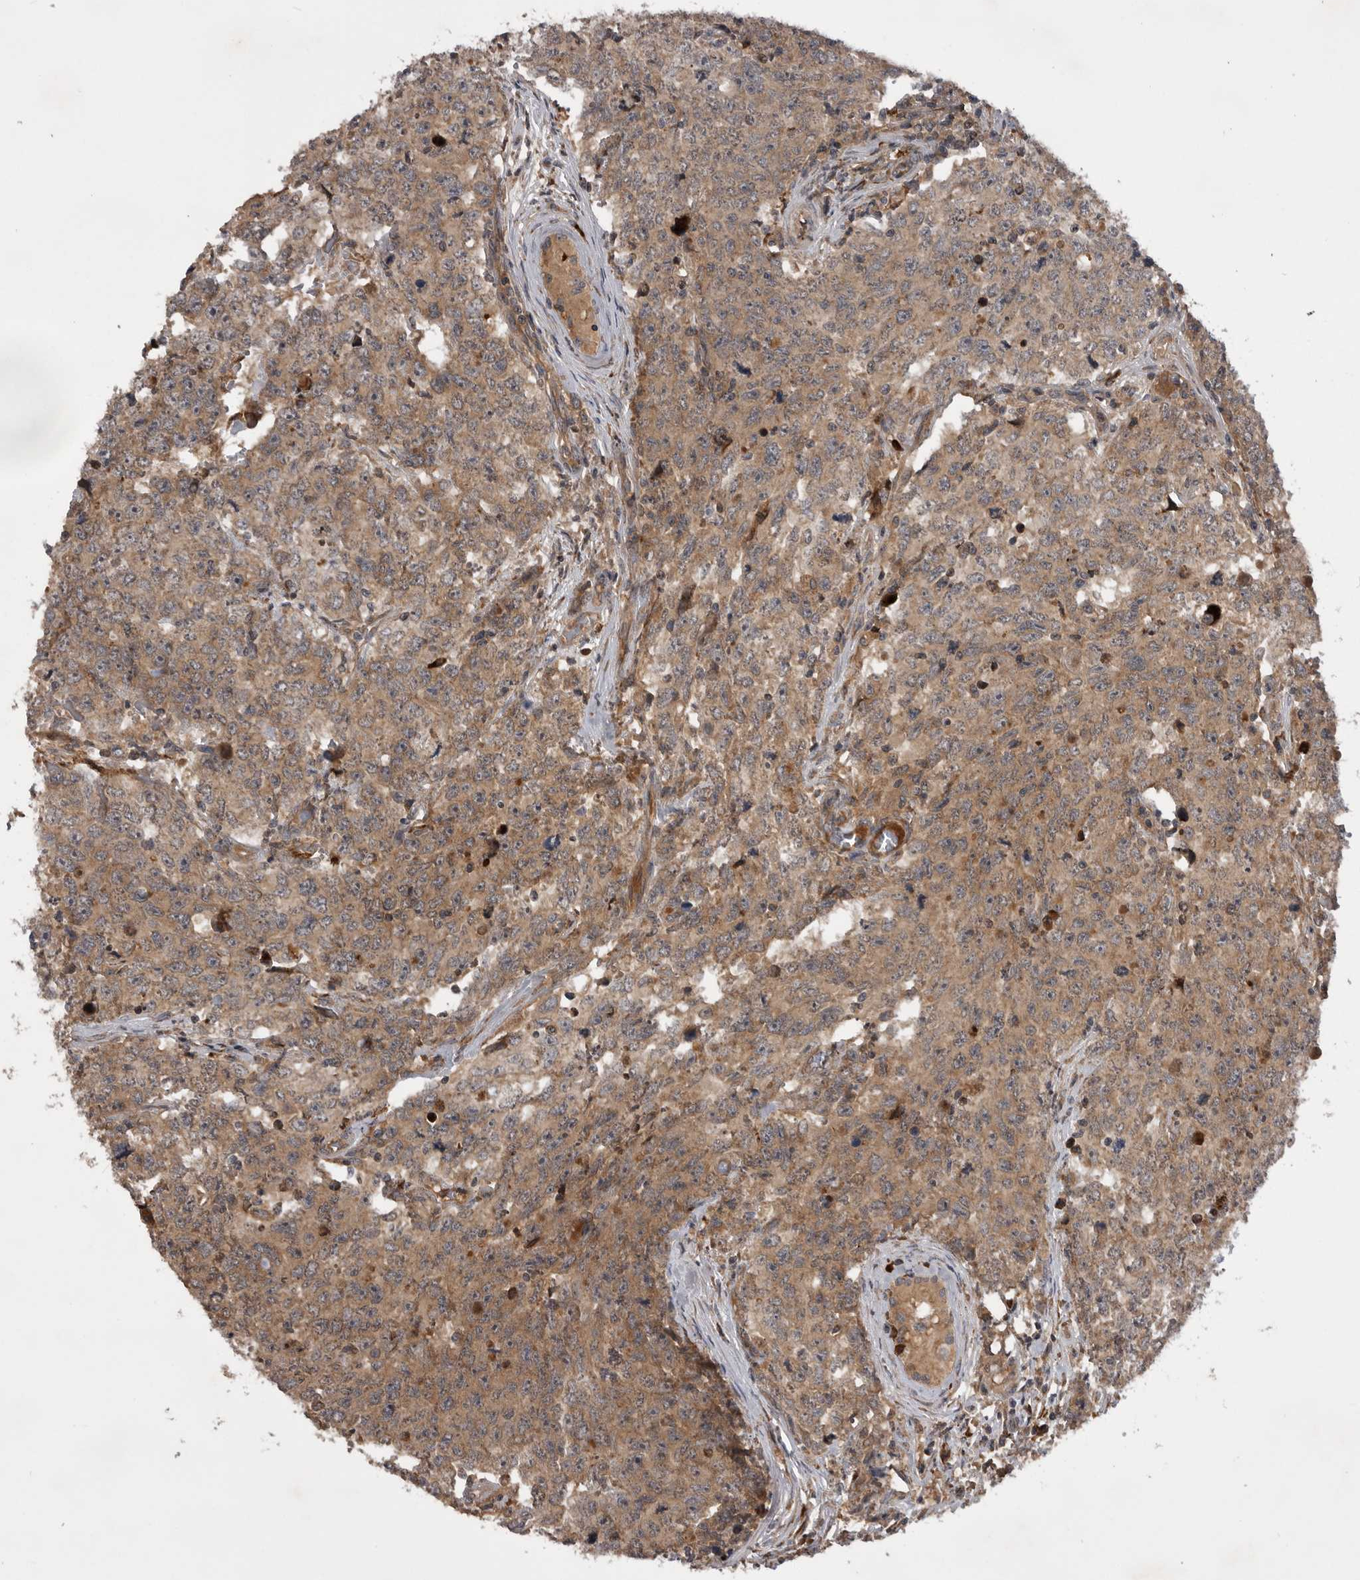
{"staining": {"intensity": "moderate", "quantity": ">75%", "location": "cytoplasmic/membranous"}, "tissue": "testis cancer", "cell_type": "Tumor cells", "image_type": "cancer", "snomed": [{"axis": "morphology", "description": "Carcinoma, Embryonal, NOS"}, {"axis": "topography", "description": "Testis"}], "caption": "The photomicrograph demonstrates immunohistochemical staining of embryonal carcinoma (testis). There is moderate cytoplasmic/membranous staining is seen in approximately >75% of tumor cells.", "gene": "RAB3GAP2", "patient": {"sex": "male", "age": 28}}